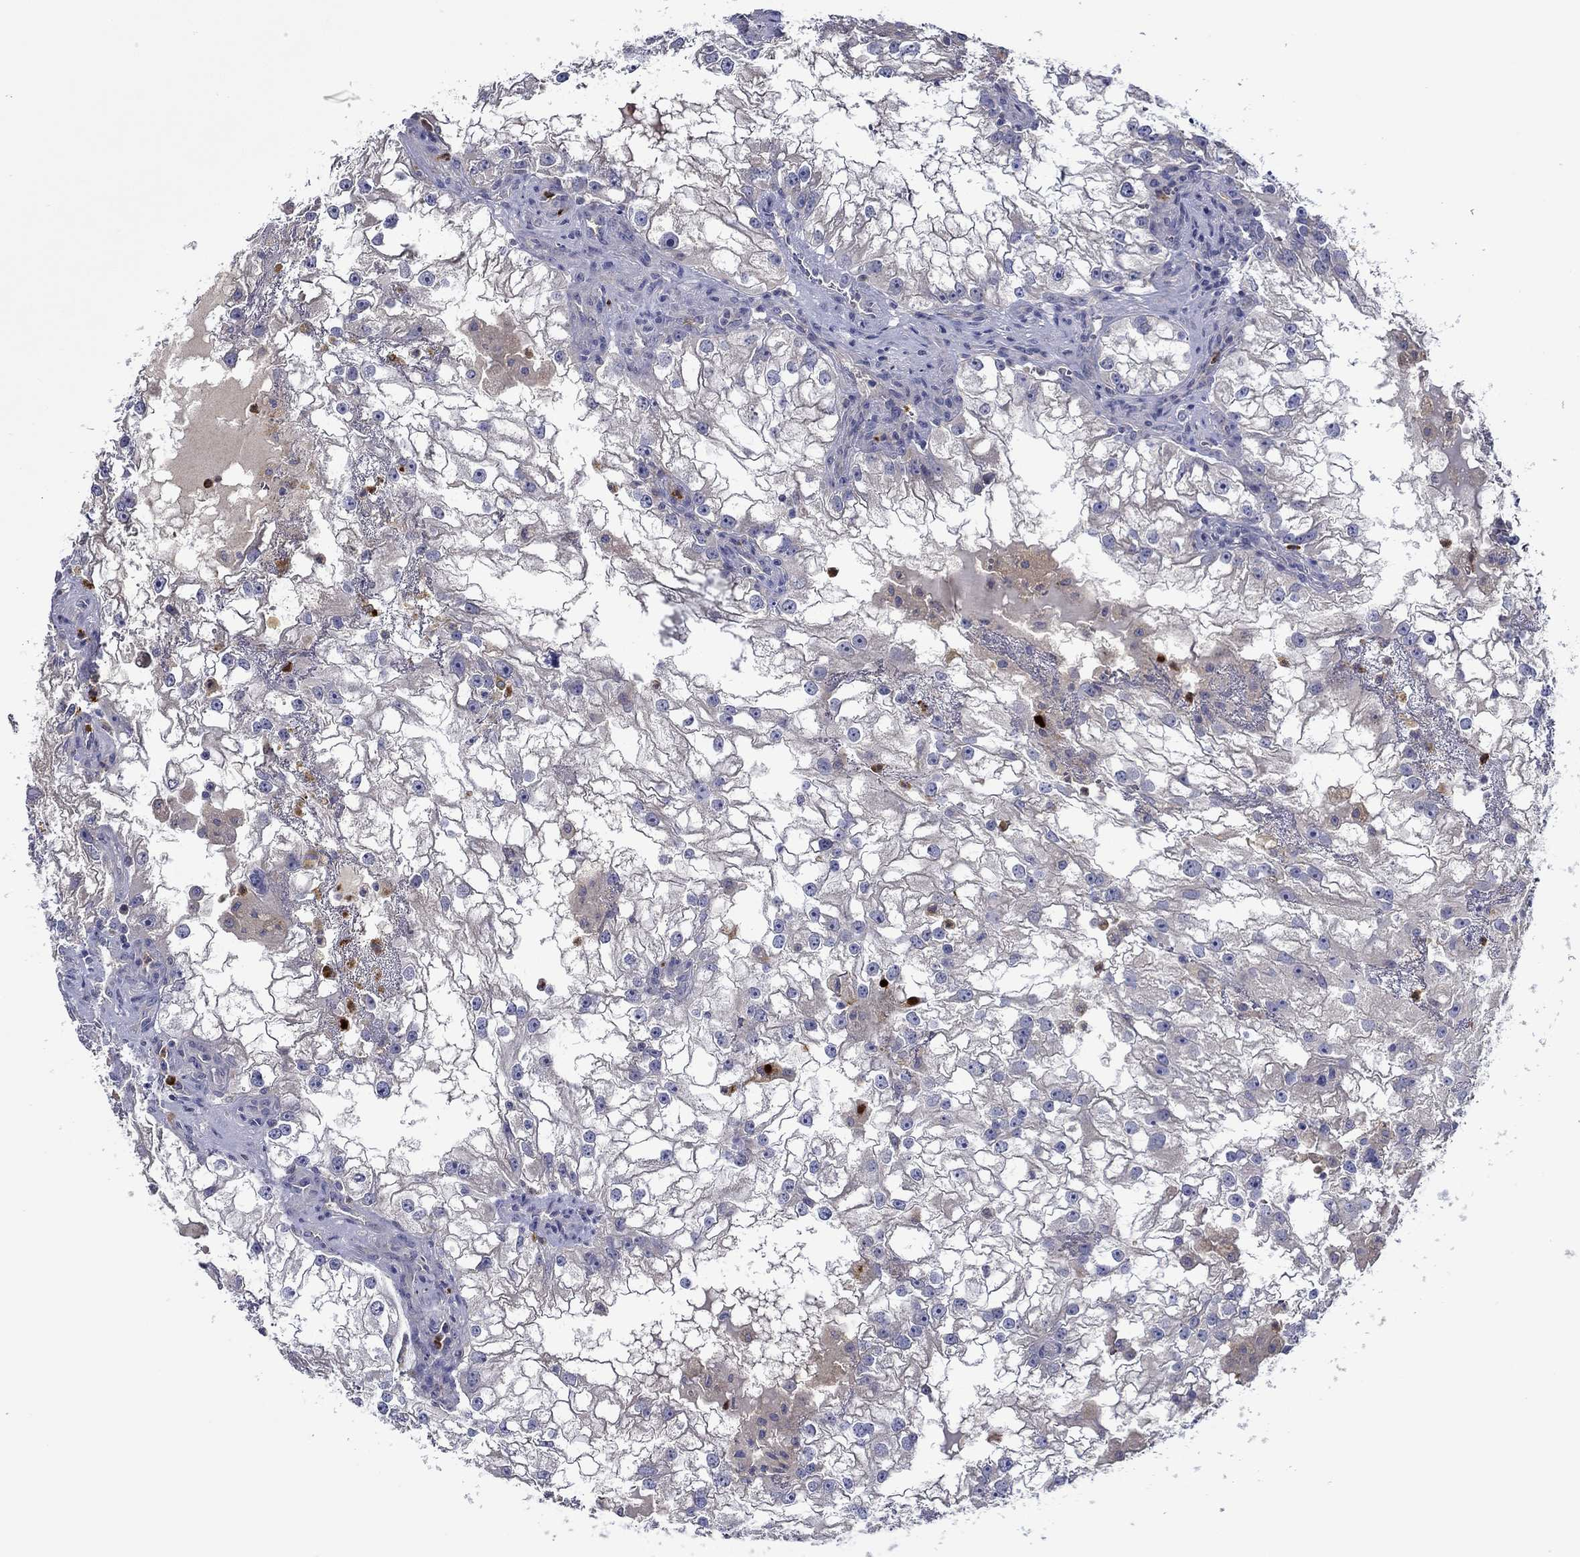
{"staining": {"intensity": "negative", "quantity": "none", "location": "none"}, "tissue": "renal cancer", "cell_type": "Tumor cells", "image_type": "cancer", "snomed": [{"axis": "morphology", "description": "Adenocarcinoma, NOS"}, {"axis": "topography", "description": "Kidney"}], "caption": "Immunohistochemical staining of renal cancer reveals no significant positivity in tumor cells.", "gene": "CHIT1", "patient": {"sex": "male", "age": 59}}